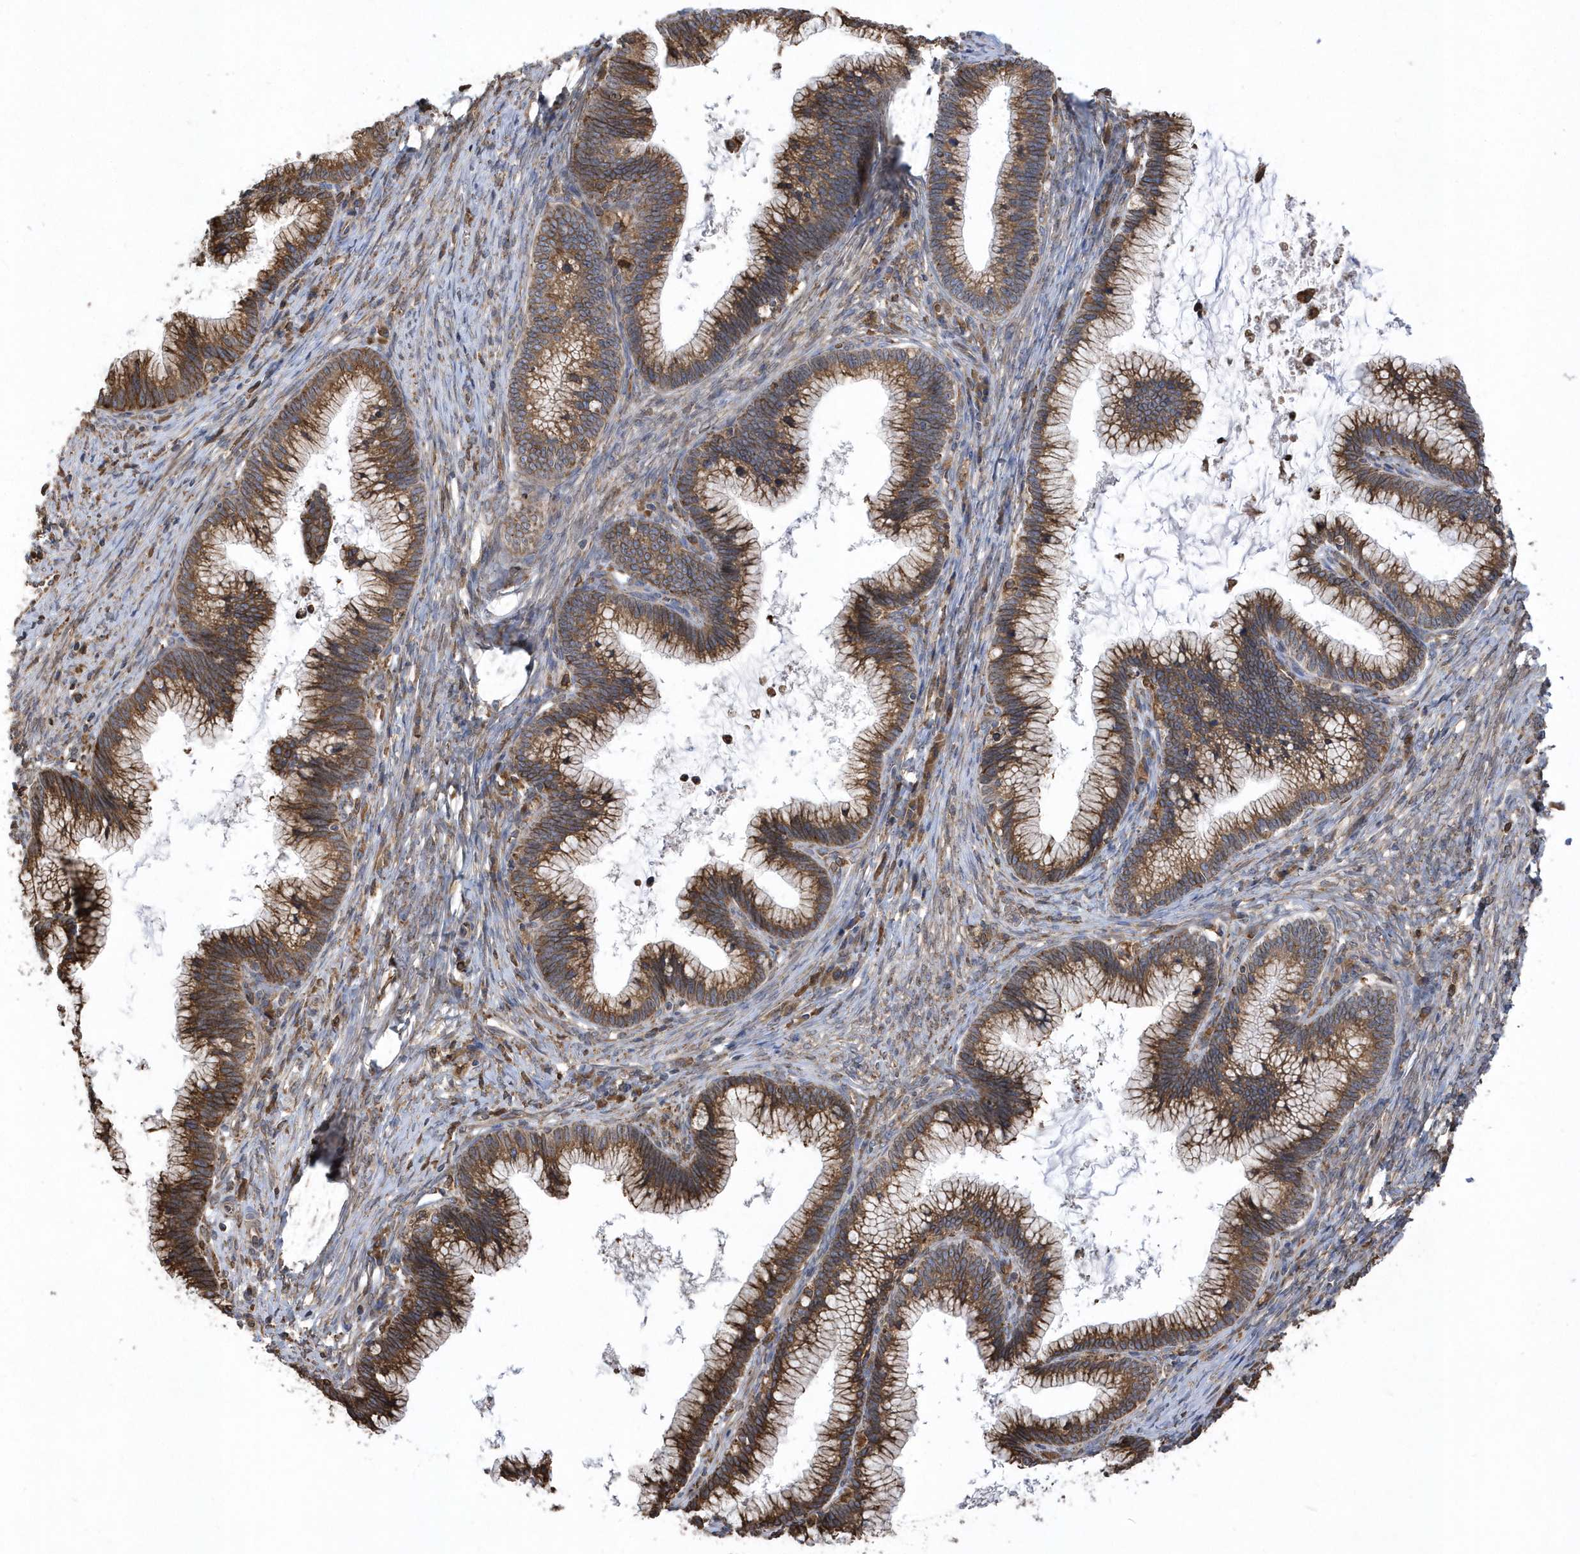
{"staining": {"intensity": "moderate", "quantity": ">75%", "location": "cytoplasmic/membranous"}, "tissue": "cervical cancer", "cell_type": "Tumor cells", "image_type": "cancer", "snomed": [{"axis": "morphology", "description": "Adenocarcinoma, NOS"}, {"axis": "topography", "description": "Cervix"}], "caption": "Immunohistochemistry (IHC) photomicrograph of neoplastic tissue: cervical adenocarcinoma stained using immunohistochemistry (IHC) demonstrates medium levels of moderate protein expression localized specifically in the cytoplasmic/membranous of tumor cells, appearing as a cytoplasmic/membranous brown color.", "gene": "VAMP7", "patient": {"sex": "female", "age": 36}}